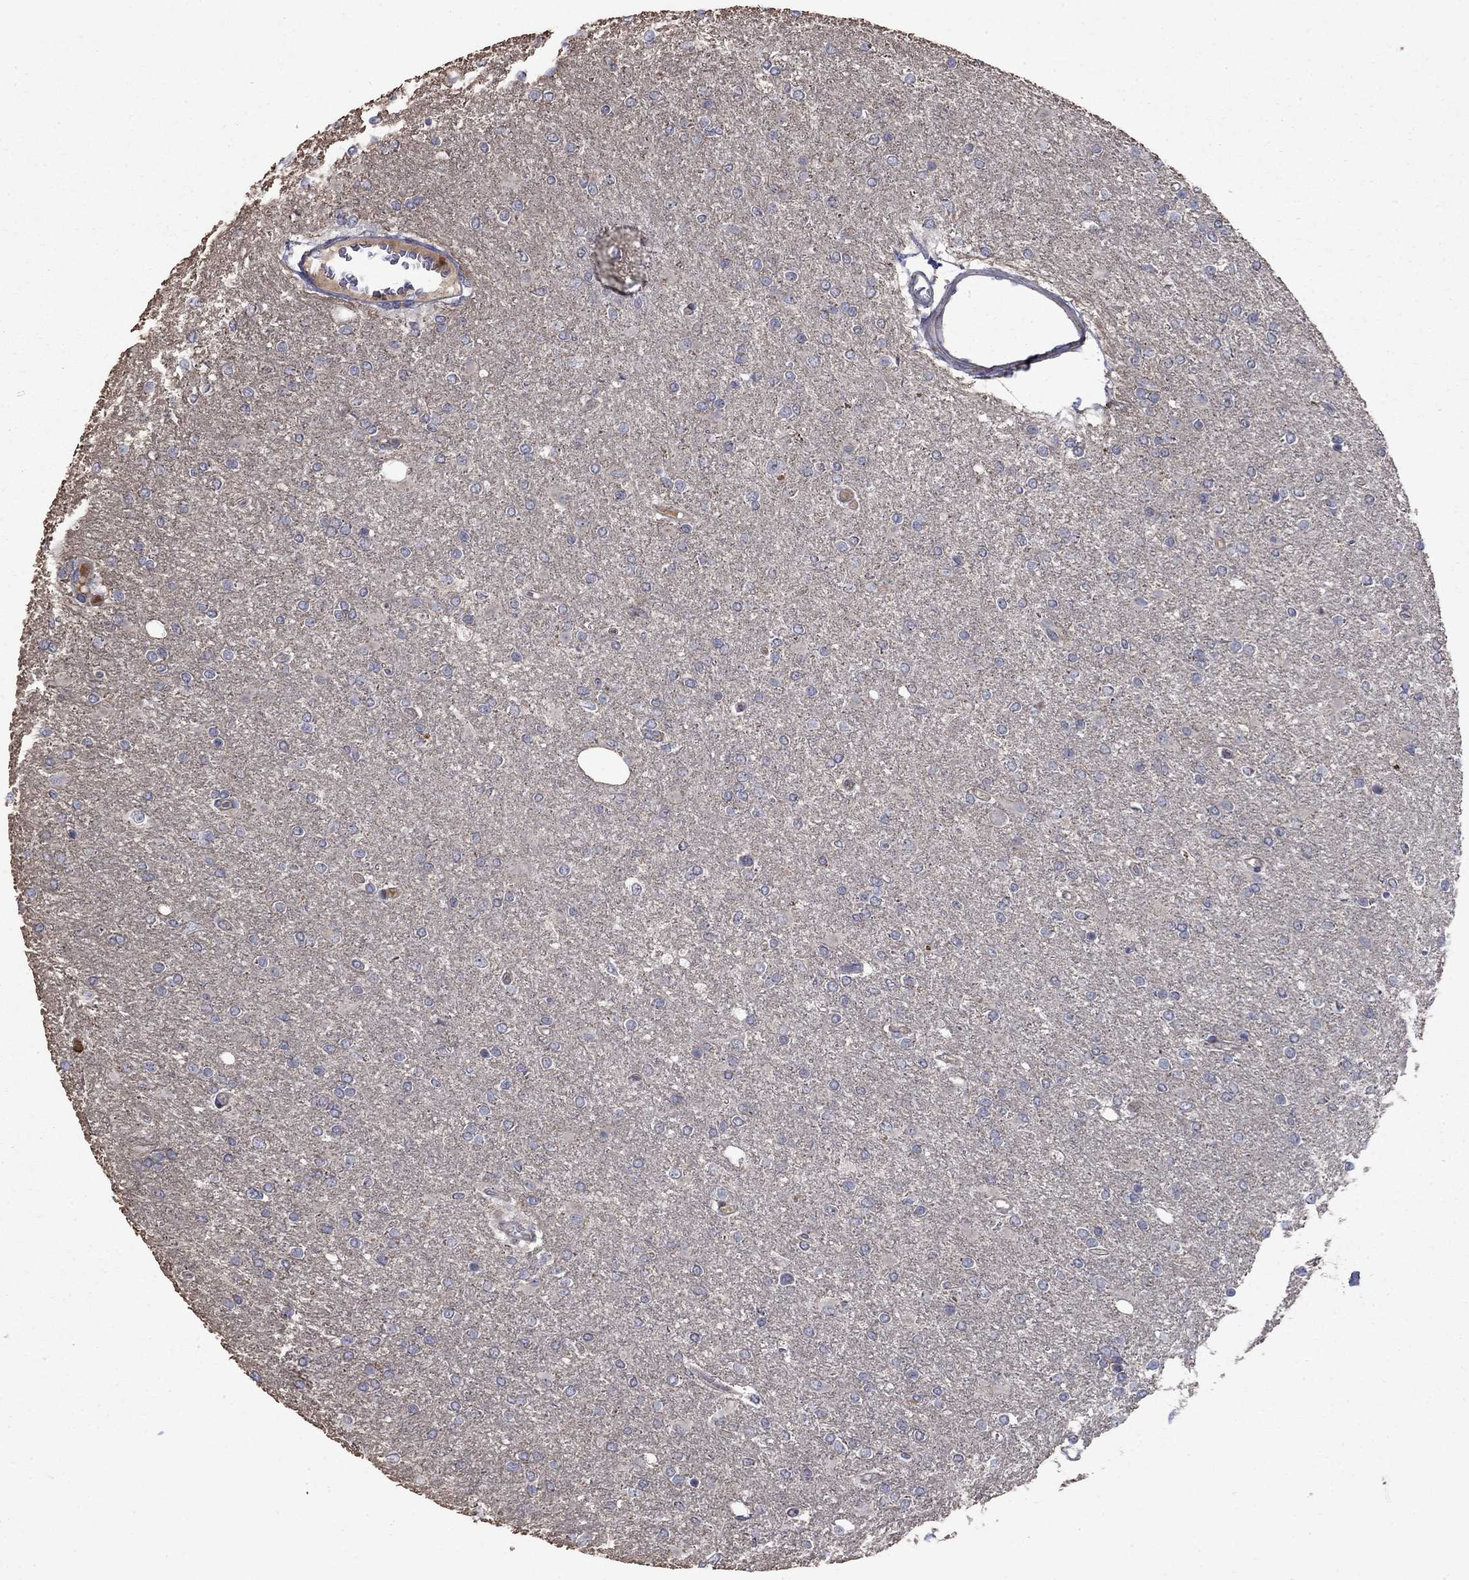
{"staining": {"intensity": "negative", "quantity": "none", "location": "none"}, "tissue": "glioma", "cell_type": "Tumor cells", "image_type": "cancer", "snomed": [{"axis": "morphology", "description": "Glioma, malignant, High grade"}, {"axis": "topography", "description": "Cerebral cortex"}], "caption": "The micrograph shows no staining of tumor cells in glioma. (Brightfield microscopy of DAB IHC at high magnification).", "gene": "DOP1B", "patient": {"sex": "male", "age": 70}}